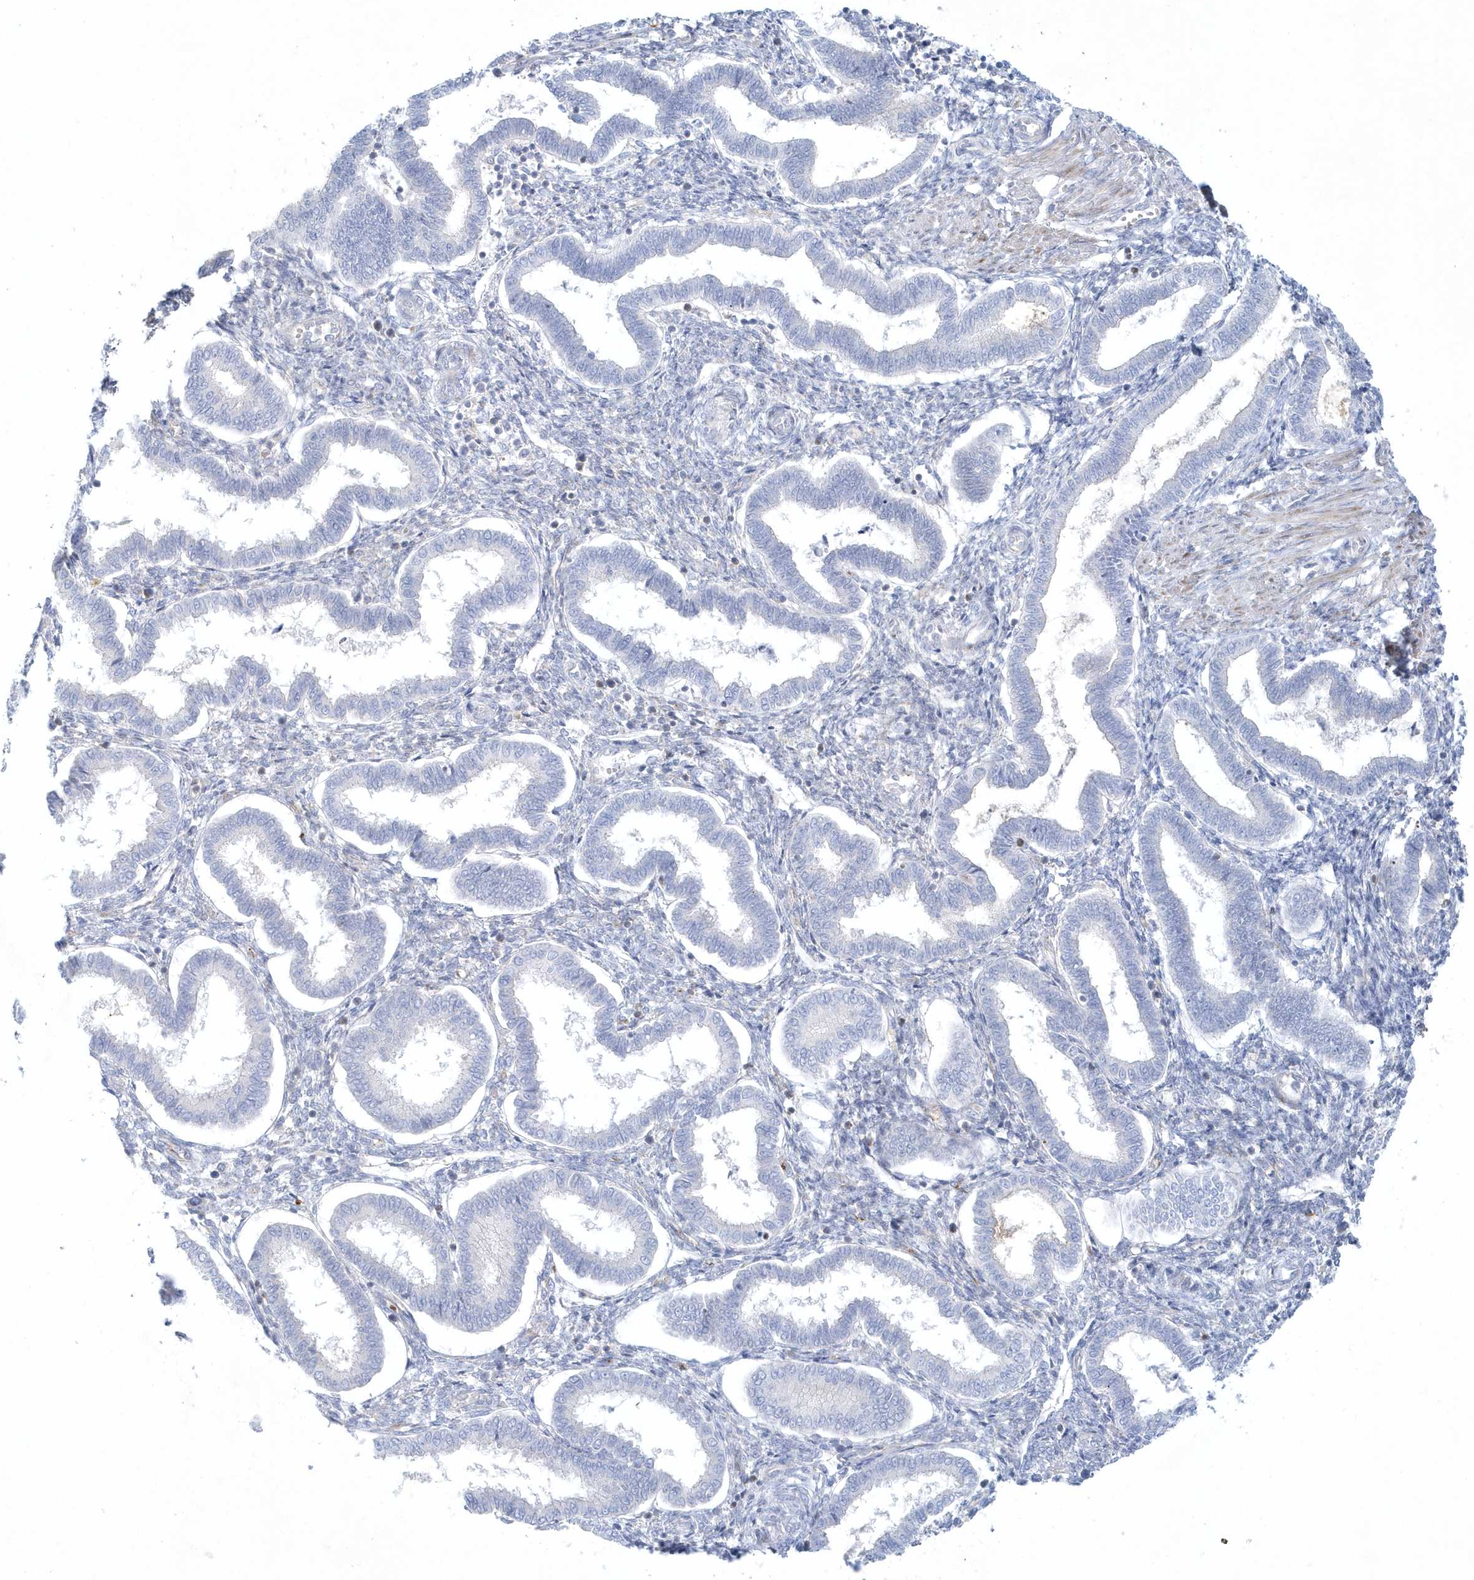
{"staining": {"intensity": "negative", "quantity": "none", "location": "none"}, "tissue": "endometrium", "cell_type": "Cells in endometrial stroma", "image_type": "normal", "snomed": [{"axis": "morphology", "description": "Normal tissue, NOS"}, {"axis": "topography", "description": "Endometrium"}], "caption": "High power microscopy photomicrograph of an immunohistochemistry histopathology image of normal endometrium, revealing no significant expression in cells in endometrial stroma. (DAB (3,3'-diaminobenzidine) immunohistochemistry visualized using brightfield microscopy, high magnification).", "gene": "DNAH1", "patient": {"sex": "female", "age": 24}}